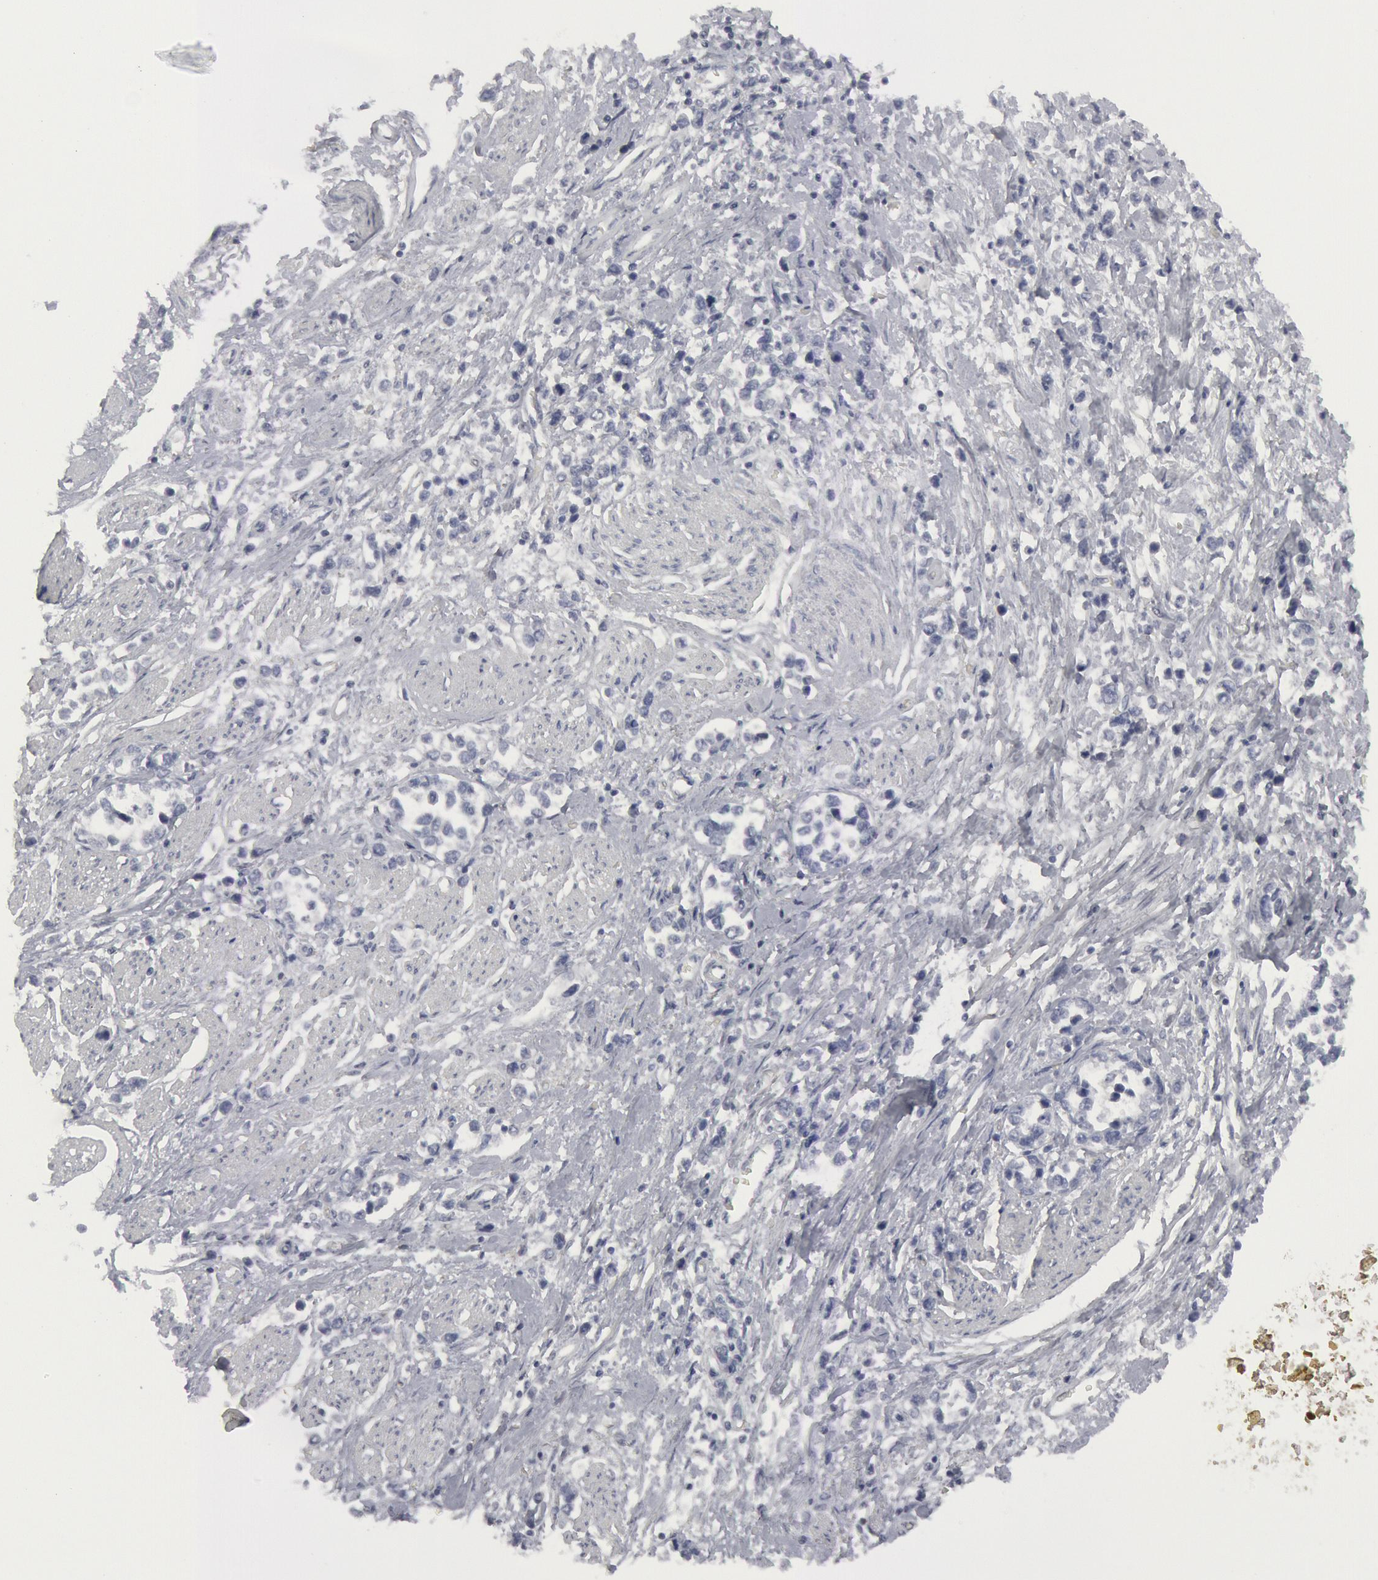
{"staining": {"intensity": "negative", "quantity": "none", "location": "none"}, "tissue": "stomach cancer", "cell_type": "Tumor cells", "image_type": "cancer", "snomed": [{"axis": "morphology", "description": "Adenocarcinoma, NOS"}, {"axis": "topography", "description": "Stomach, upper"}], "caption": "Adenocarcinoma (stomach) was stained to show a protein in brown. There is no significant positivity in tumor cells. The staining is performed using DAB brown chromogen with nuclei counter-stained in using hematoxylin.", "gene": "DMC1", "patient": {"sex": "male", "age": 76}}